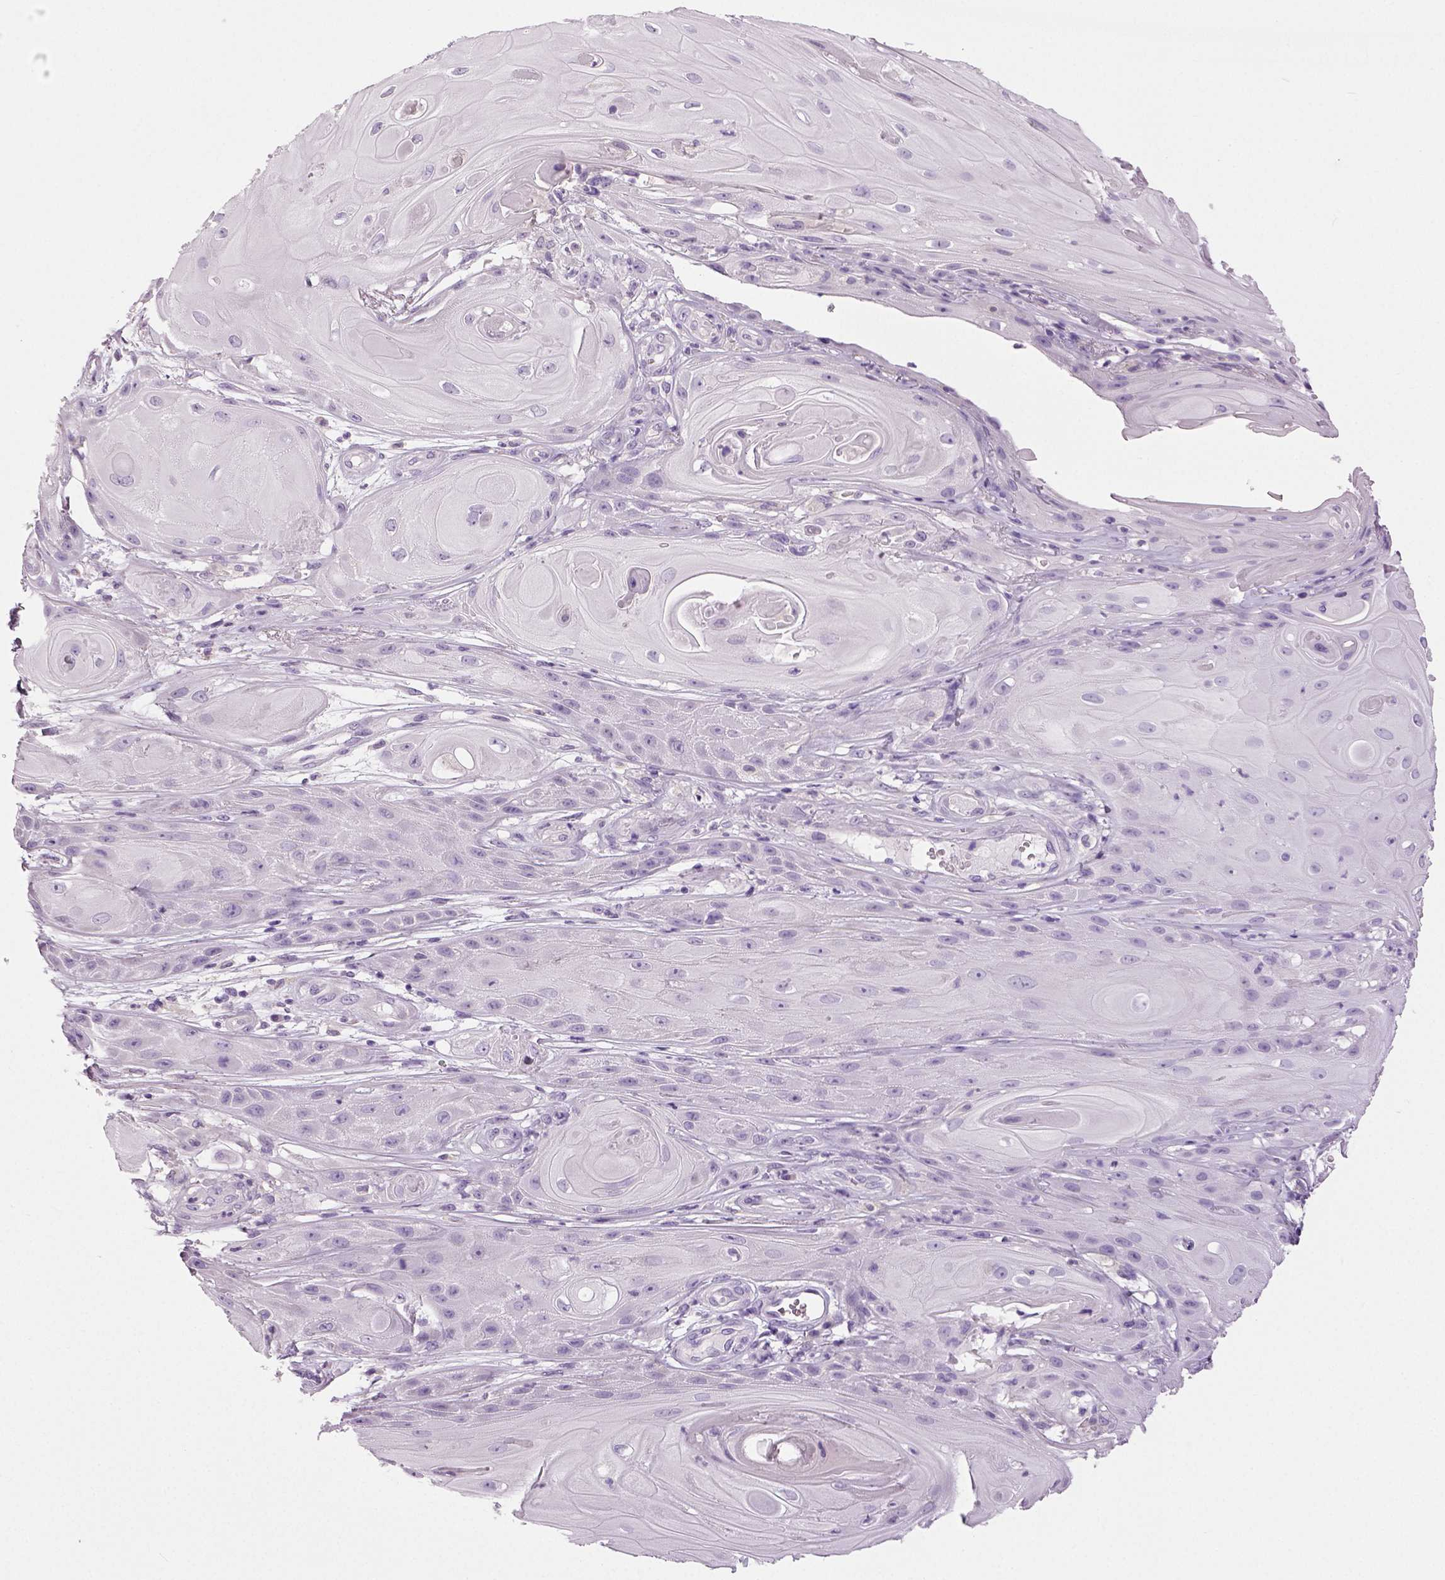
{"staining": {"intensity": "negative", "quantity": "none", "location": "none"}, "tissue": "skin cancer", "cell_type": "Tumor cells", "image_type": "cancer", "snomed": [{"axis": "morphology", "description": "Squamous cell carcinoma, NOS"}, {"axis": "topography", "description": "Skin"}], "caption": "Immunohistochemical staining of squamous cell carcinoma (skin) displays no significant expression in tumor cells.", "gene": "NECAB2", "patient": {"sex": "male", "age": 62}}